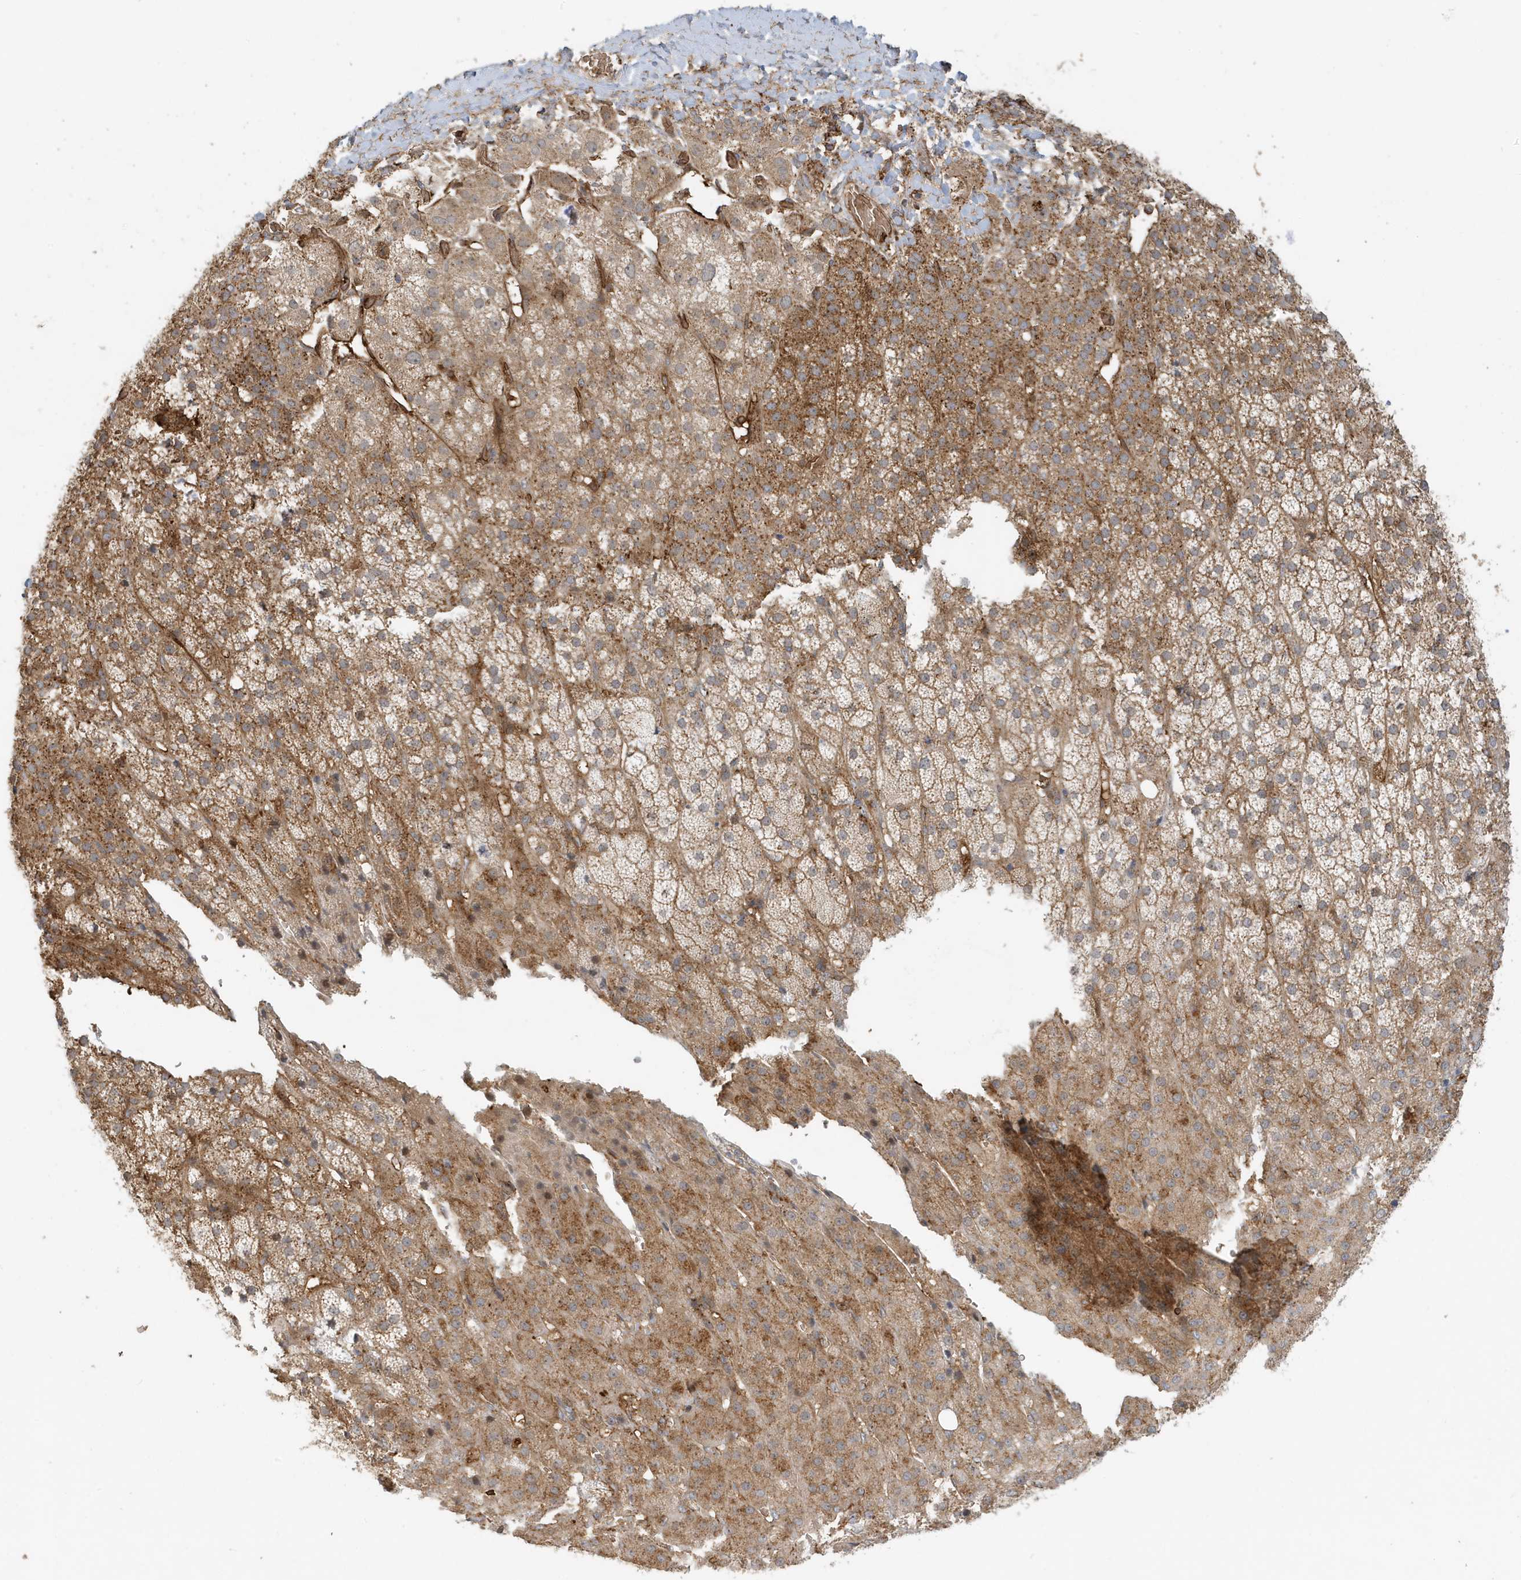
{"staining": {"intensity": "moderate", "quantity": "25%-75%", "location": "cytoplasmic/membranous"}, "tissue": "adrenal gland", "cell_type": "Glandular cells", "image_type": "normal", "snomed": [{"axis": "morphology", "description": "Normal tissue, NOS"}, {"axis": "topography", "description": "Adrenal gland"}], "caption": "The micrograph exhibits staining of normal adrenal gland, revealing moderate cytoplasmic/membranous protein expression (brown color) within glandular cells. The protein is stained brown, and the nuclei are stained in blue (DAB IHC with brightfield microscopy, high magnification).", "gene": "FYCO1", "patient": {"sex": "female", "age": 57}}